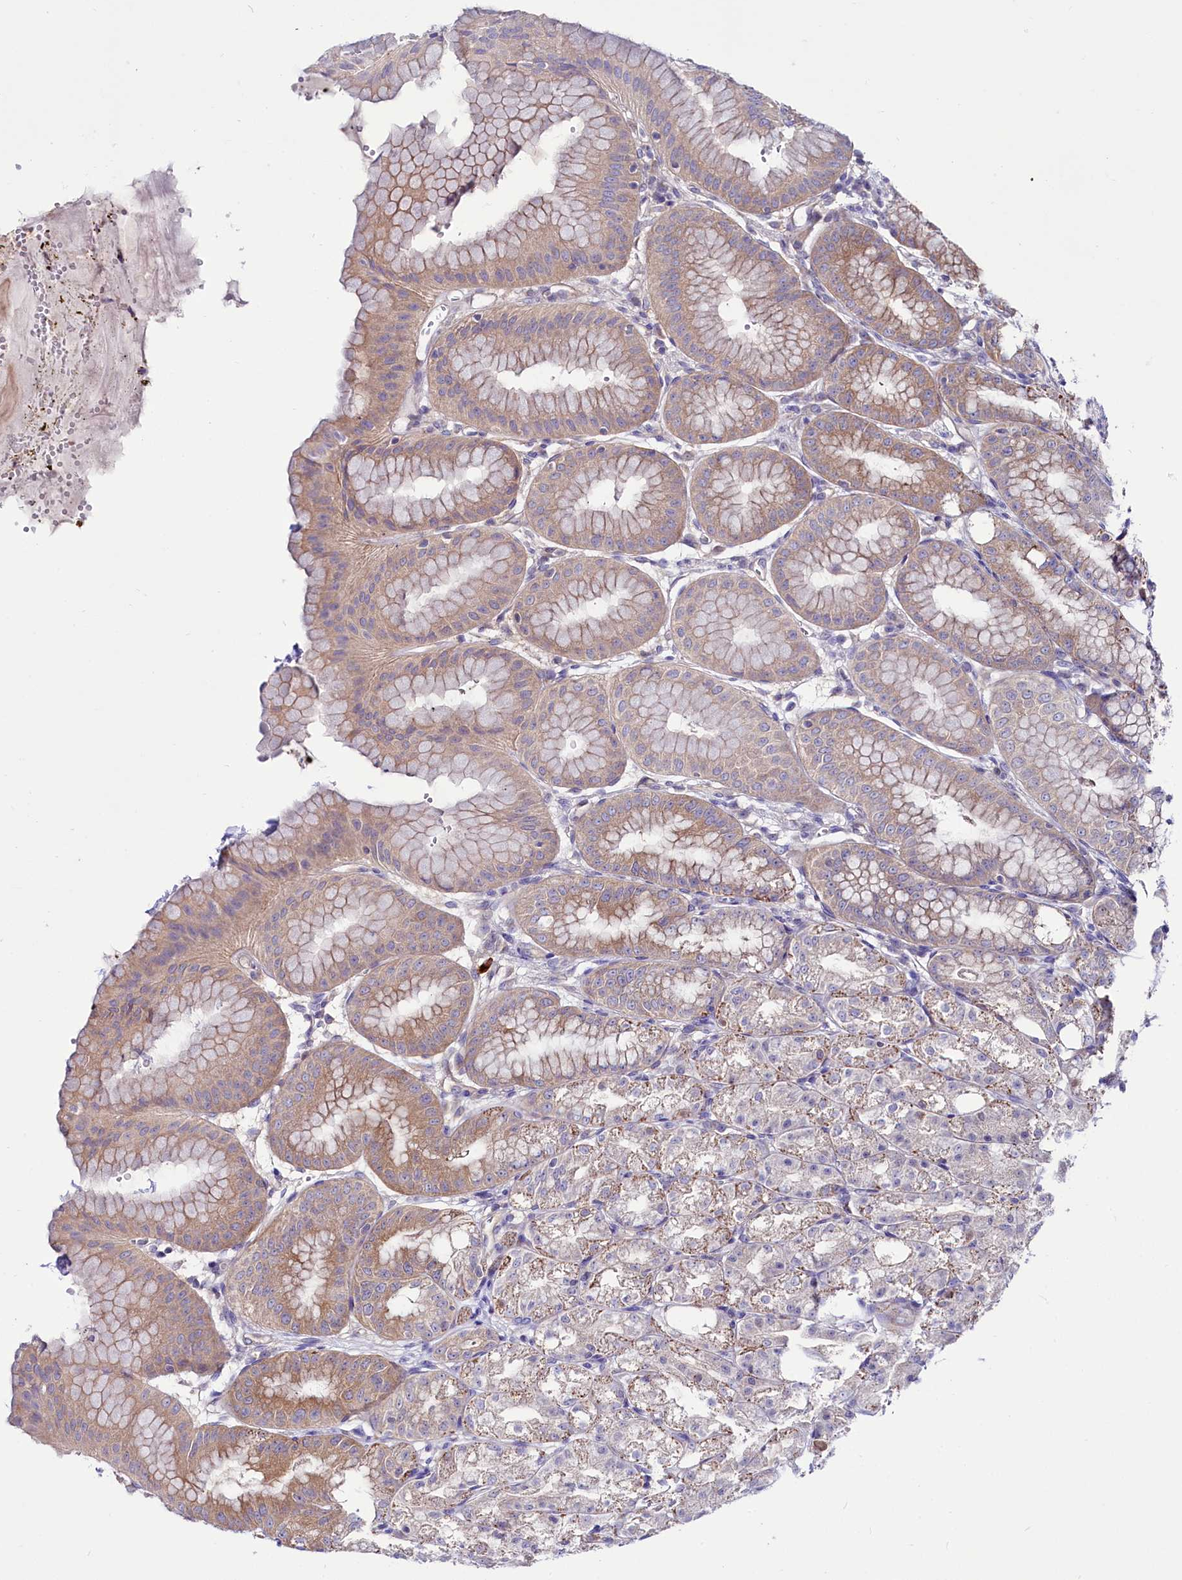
{"staining": {"intensity": "moderate", "quantity": "25%-75%", "location": "cytoplasmic/membranous"}, "tissue": "stomach", "cell_type": "Glandular cells", "image_type": "normal", "snomed": [{"axis": "morphology", "description": "Normal tissue, NOS"}, {"axis": "topography", "description": "Stomach, lower"}], "caption": "Brown immunohistochemical staining in benign stomach exhibits moderate cytoplasmic/membranous expression in about 25%-75% of glandular cells.", "gene": "ABHD5", "patient": {"sex": "male", "age": 71}}